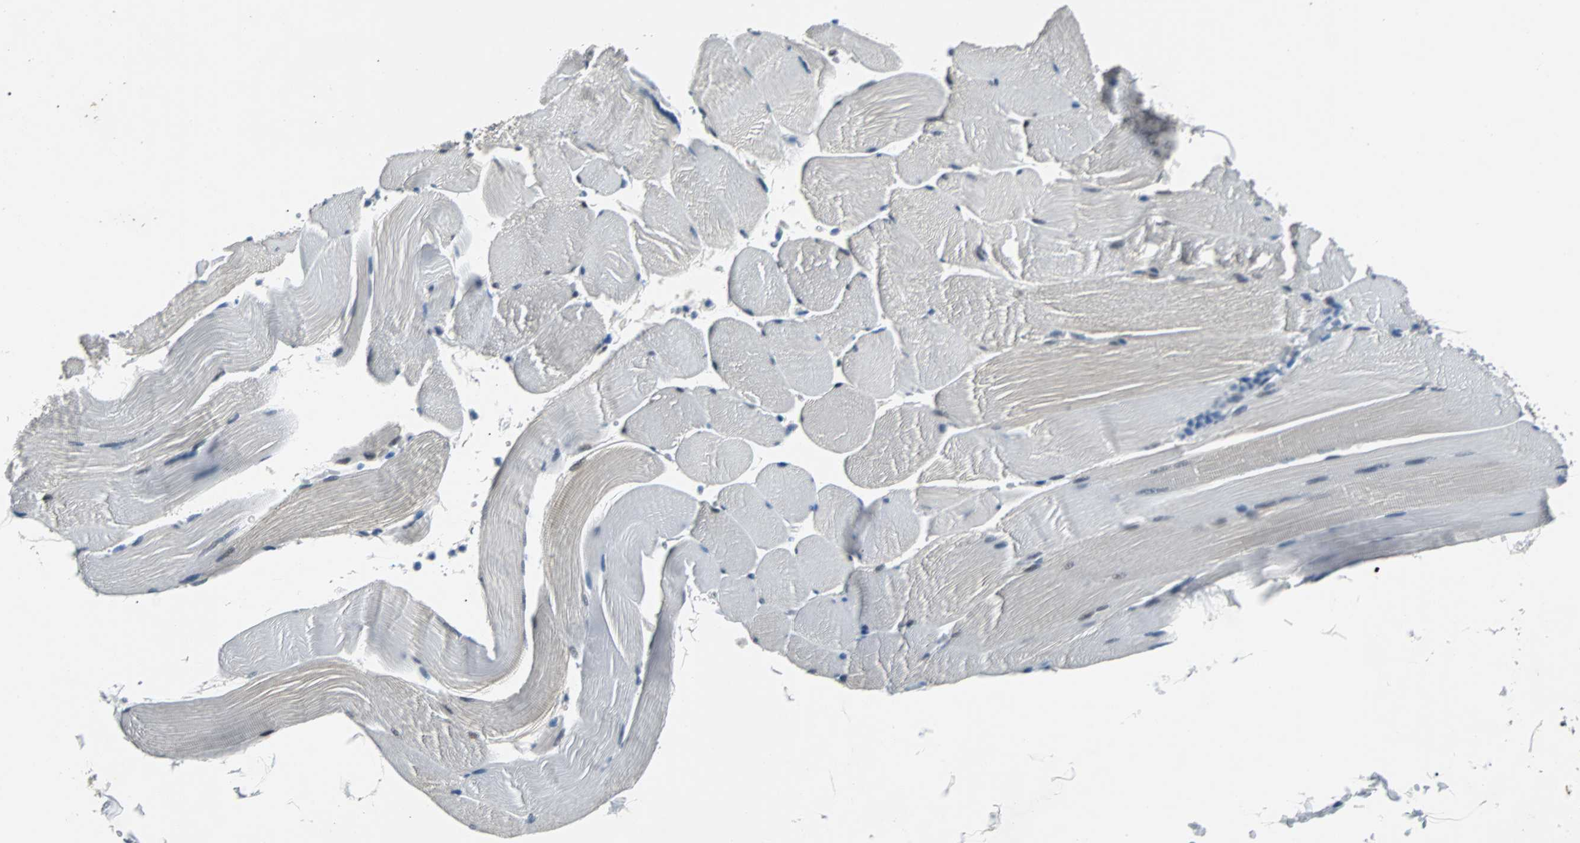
{"staining": {"intensity": "moderate", "quantity": "<25%", "location": "nuclear"}, "tissue": "skeletal muscle", "cell_type": "Myocytes", "image_type": "normal", "snomed": [{"axis": "morphology", "description": "Normal tissue, NOS"}, {"axis": "topography", "description": "Skeletal muscle"}], "caption": "Protein expression by immunohistochemistry (IHC) displays moderate nuclear positivity in about <25% of myocytes in benign skeletal muscle. (brown staining indicates protein expression, while blue staining denotes nuclei).", "gene": "USP28", "patient": {"sex": "male", "age": 62}}